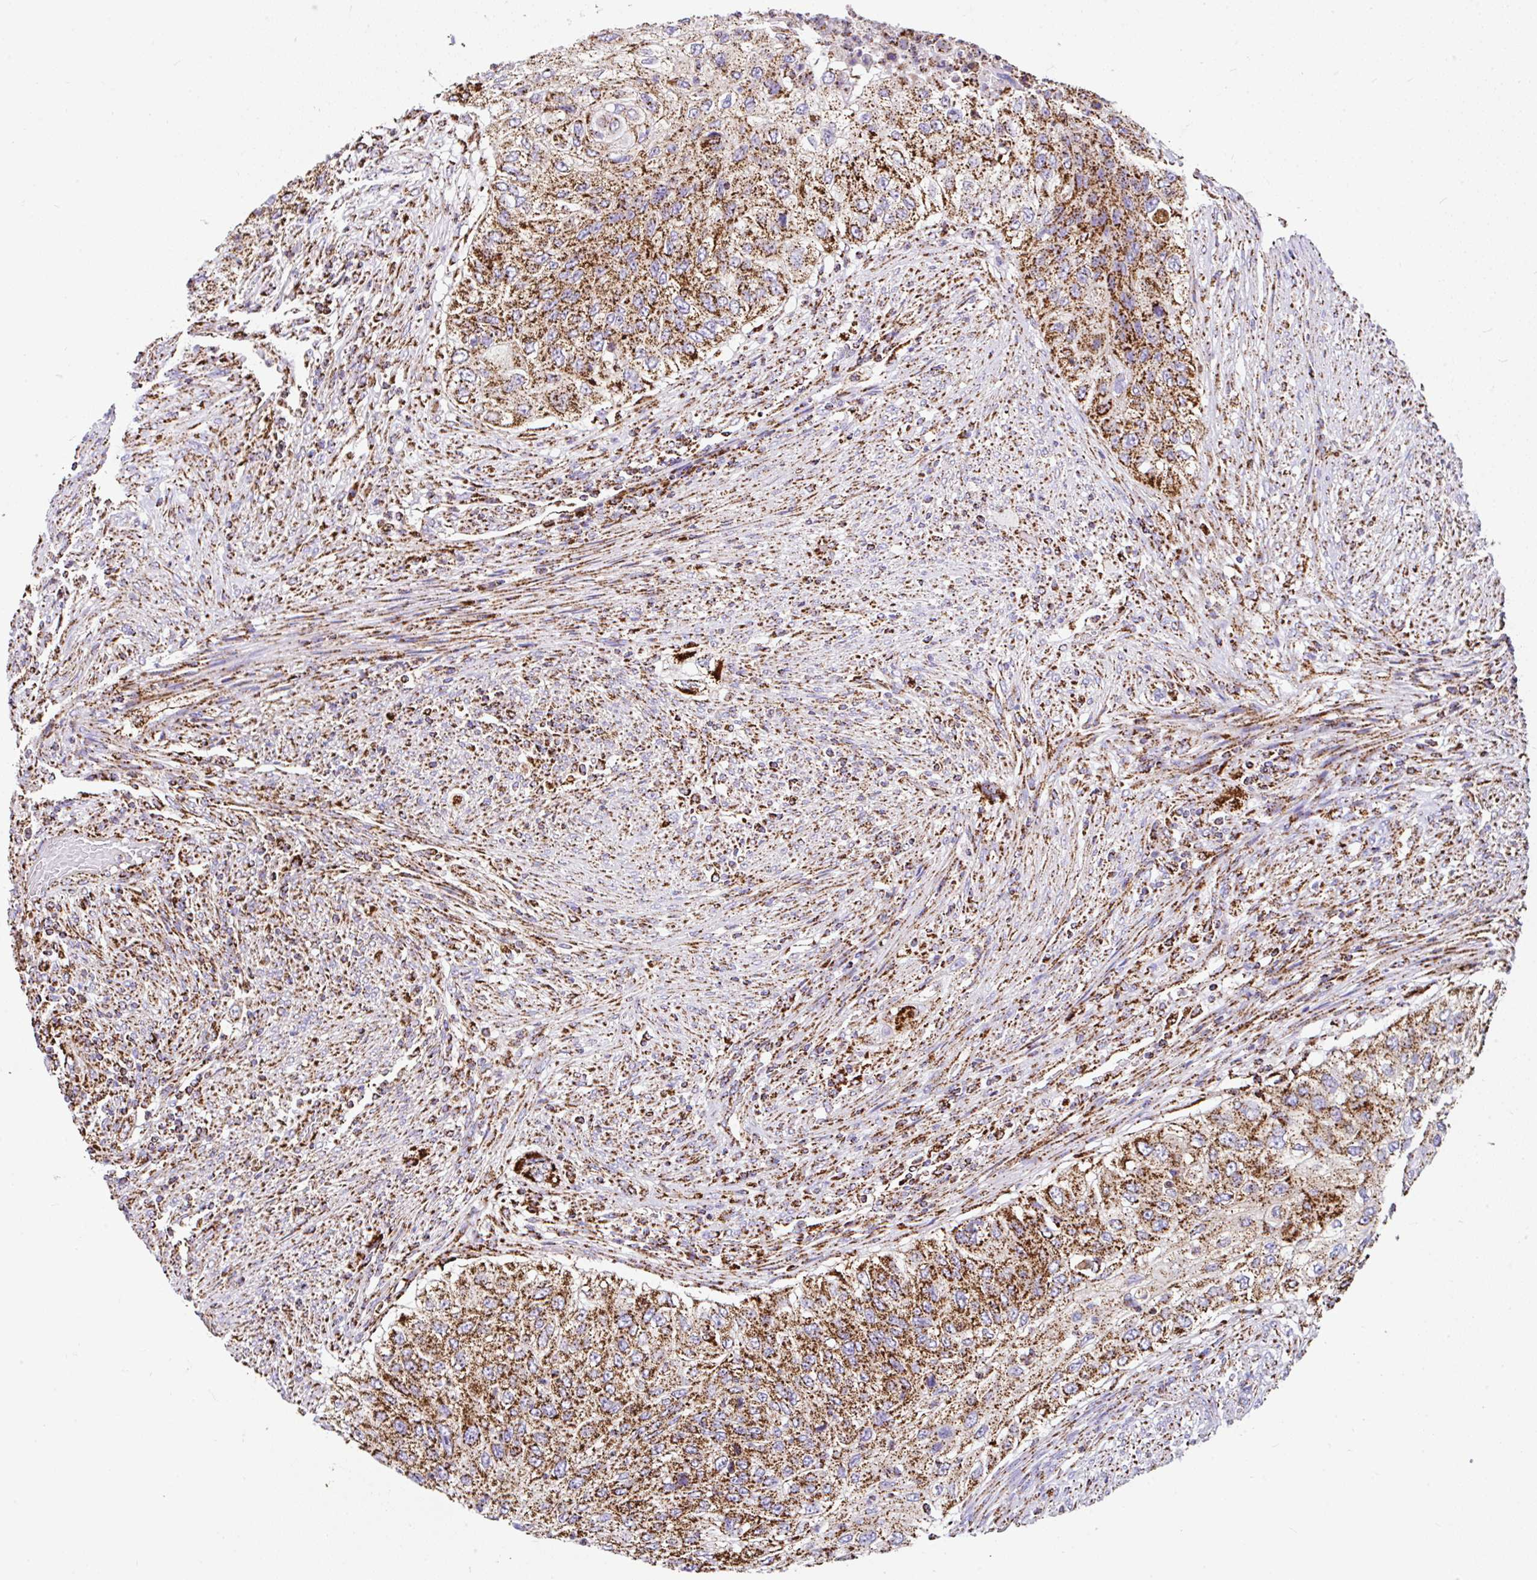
{"staining": {"intensity": "strong", "quantity": ">75%", "location": "cytoplasmic/membranous"}, "tissue": "urothelial cancer", "cell_type": "Tumor cells", "image_type": "cancer", "snomed": [{"axis": "morphology", "description": "Urothelial carcinoma, High grade"}, {"axis": "topography", "description": "Urinary bladder"}], "caption": "This histopathology image displays IHC staining of human urothelial carcinoma (high-grade), with high strong cytoplasmic/membranous staining in approximately >75% of tumor cells.", "gene": "ANKRD33B", "patient": {"sex": "female", "age": 60}}